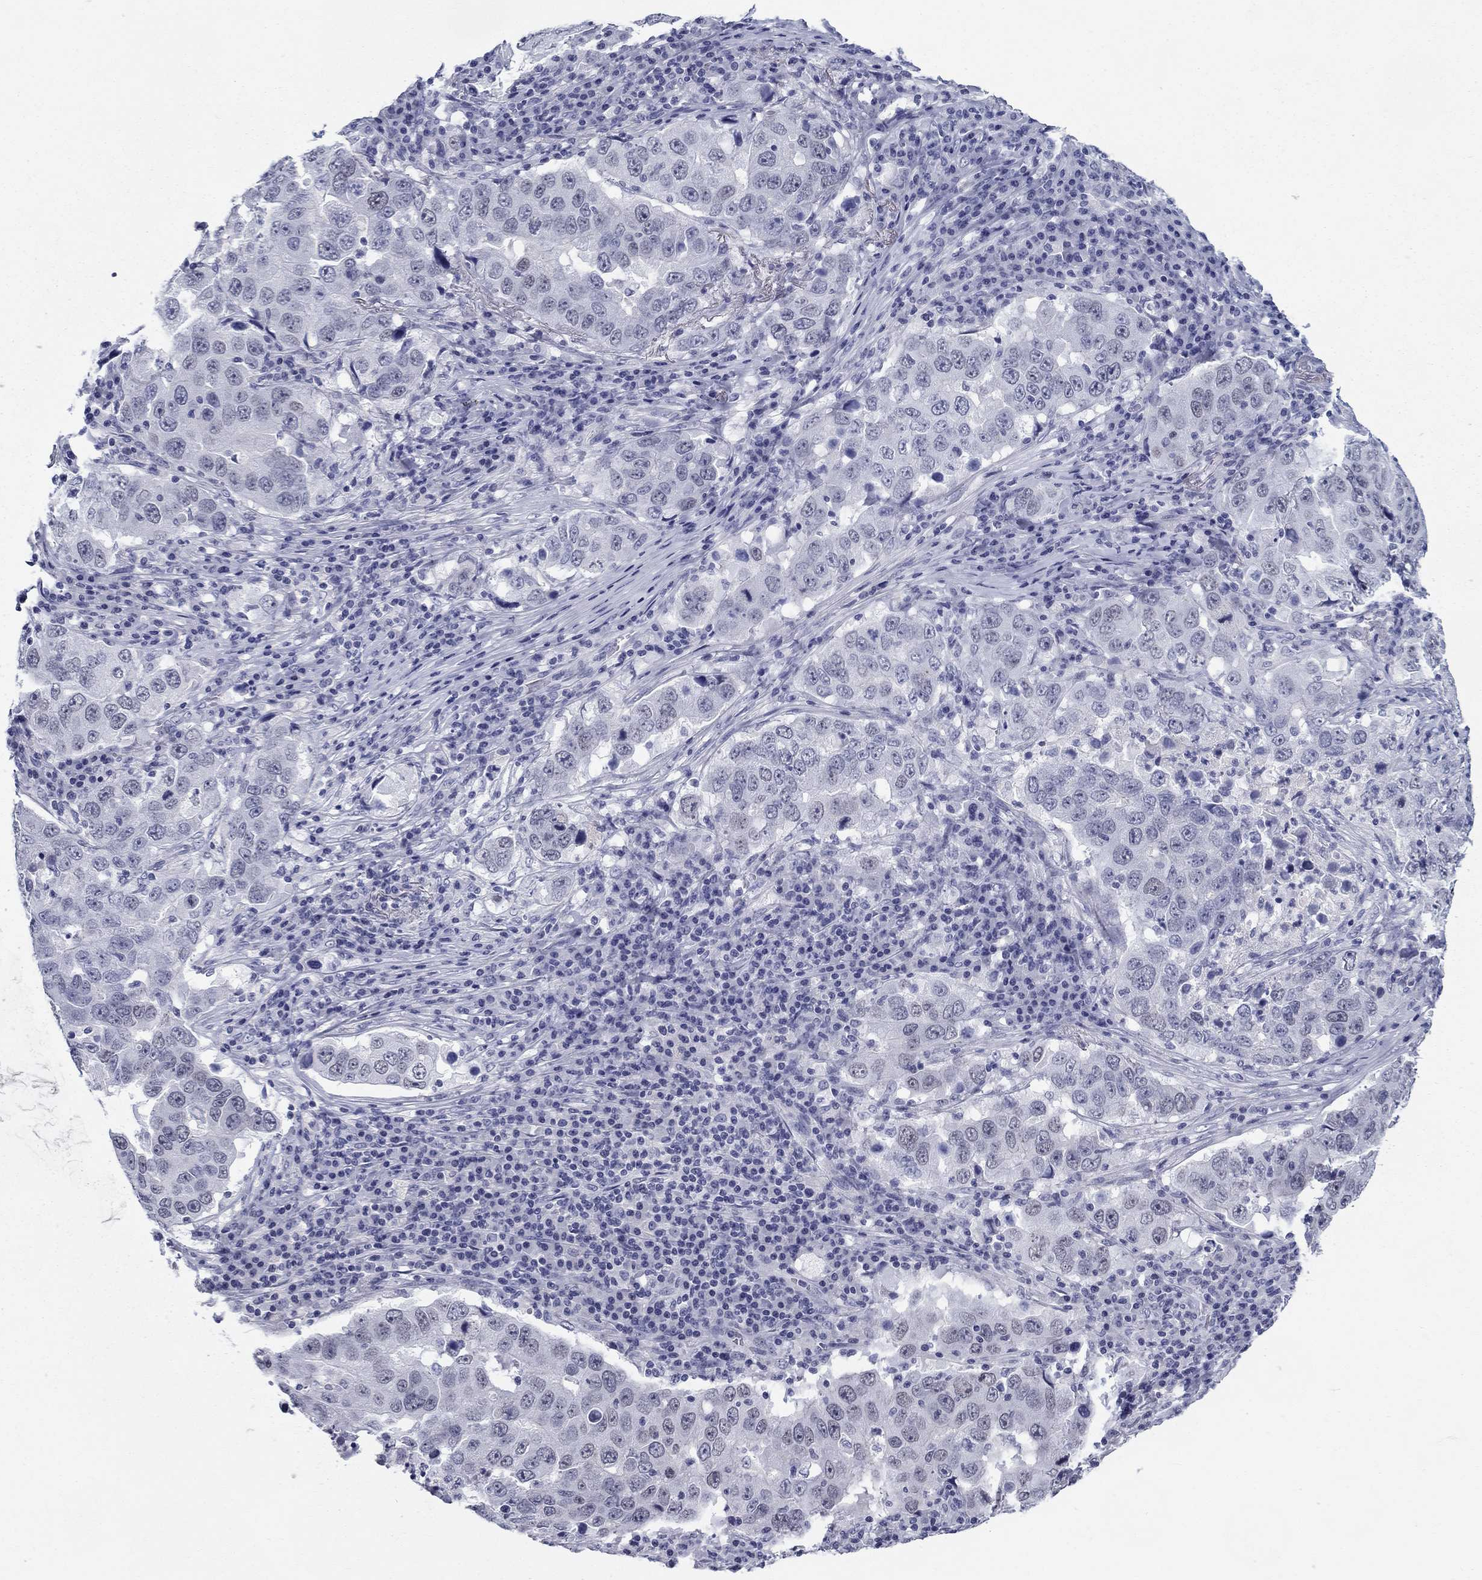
{"staining": {"intensity": "negative", "quantity": "none", "location": "none"}, "tissue": "lung cancer", "cell_type": "Tumor cells", "image_type": "cancer", "snomed": [{"axis": "morphology", "description": "Adenocarcinoma, NOS"}, {"axis": "topography", "description": "Lung"}], "caption": "Immunohistochemical staining of human adenocarcinoma (lung) demonstrates no significant expression in tumor cells.", "gene": "C4orf19", "patient": {"sex": "male", "age": 73}}